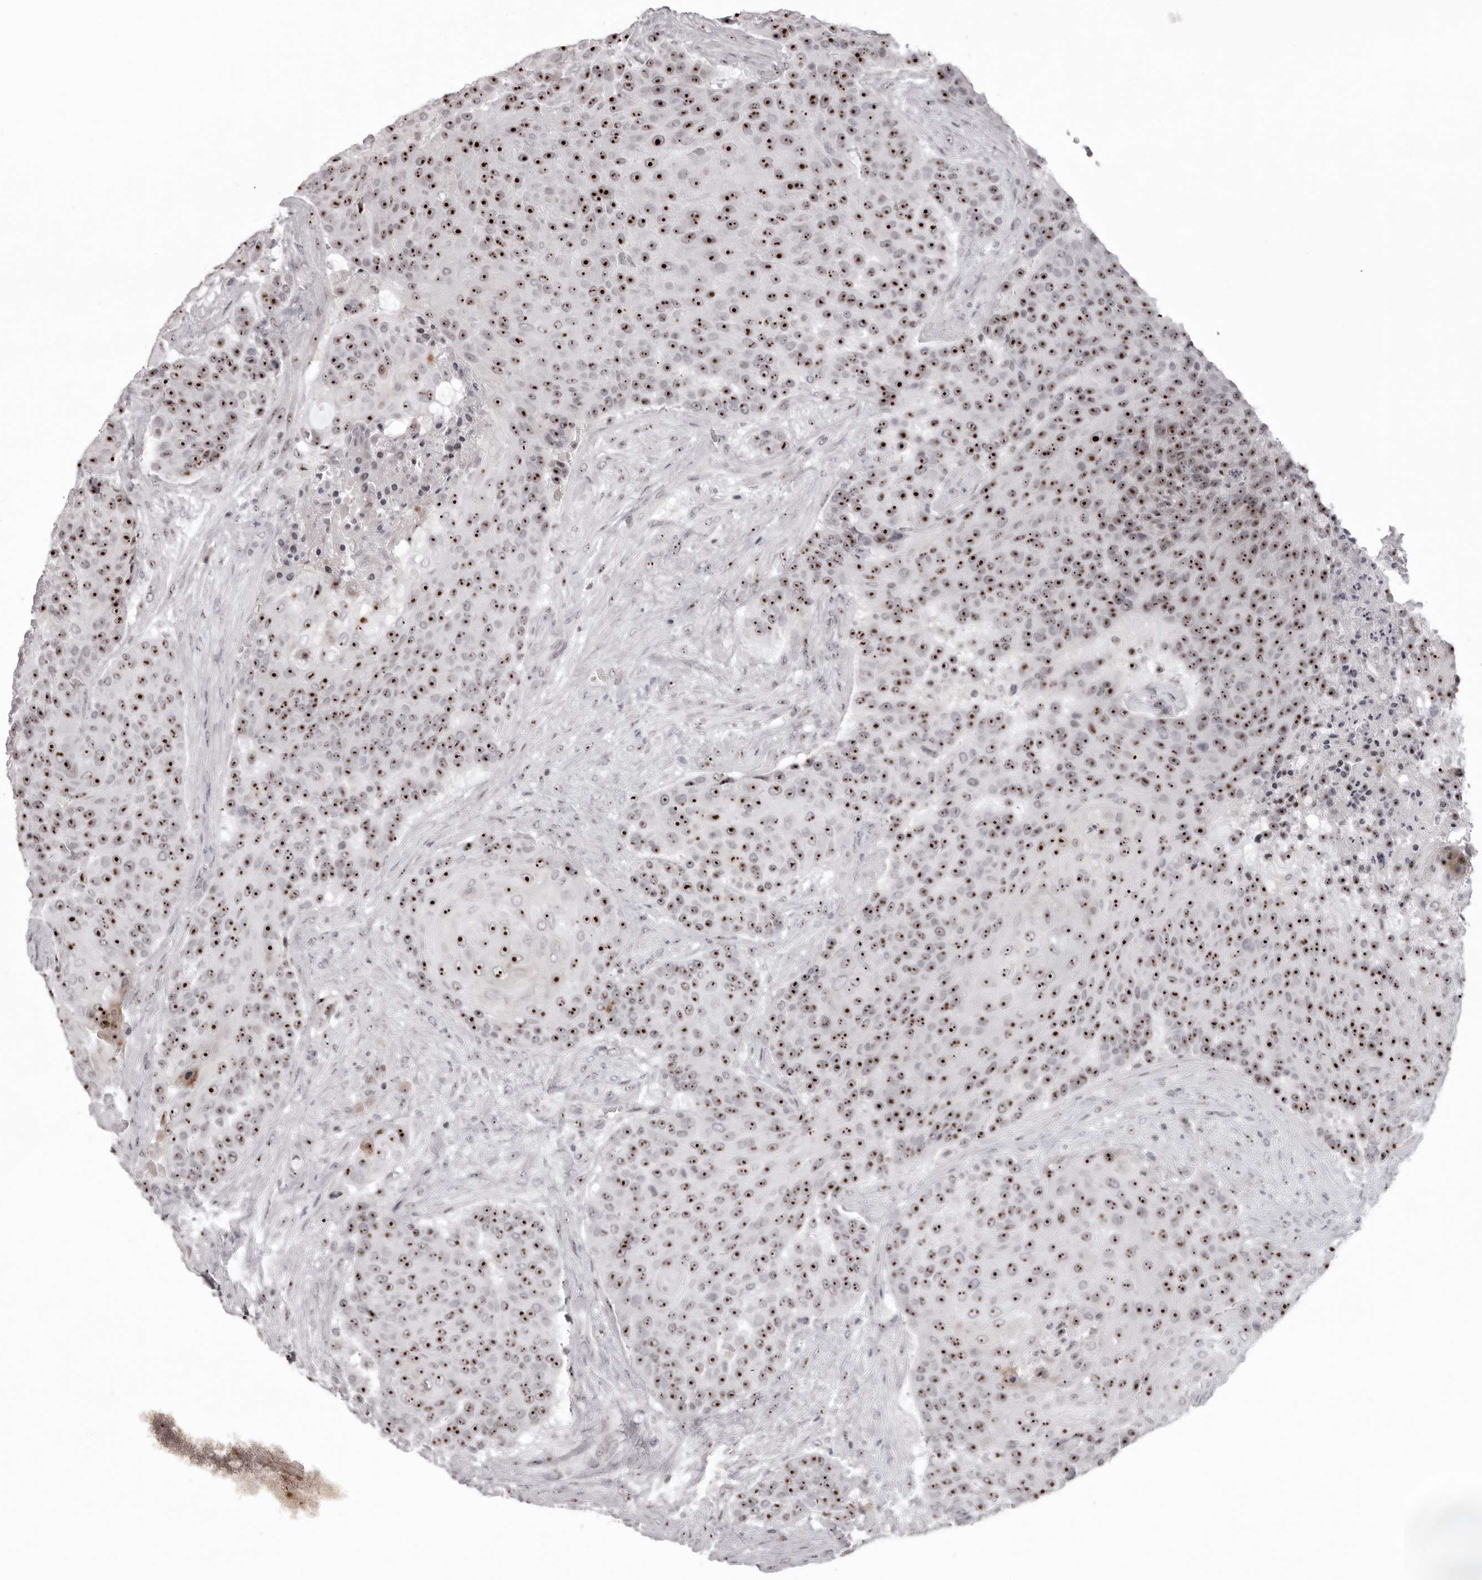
{"staining": {"intensity": "strong", "quantity": ">75%", "location": "nuclear"}, "tissue": "urothelial cancer", "cell_type": "Tumor cells", "image_type": "cancer", "snomed": [{"axis": "morphology", "description": "Urothelial carcinoma, High grade"}, {"axis": "topography", "description": "Urinary bladder"}], "caption": "High-power microscopy captured an immunohistochemistry photomicrograph of high-grade urothelial carcinoma, revealing strong nuclear expression in approximately >75% of tumor cells. (DAB IHC with brightfield microscopy, high magnification).", "gene": "HELZ", "patient": {"sex": "female", "age": 63}}